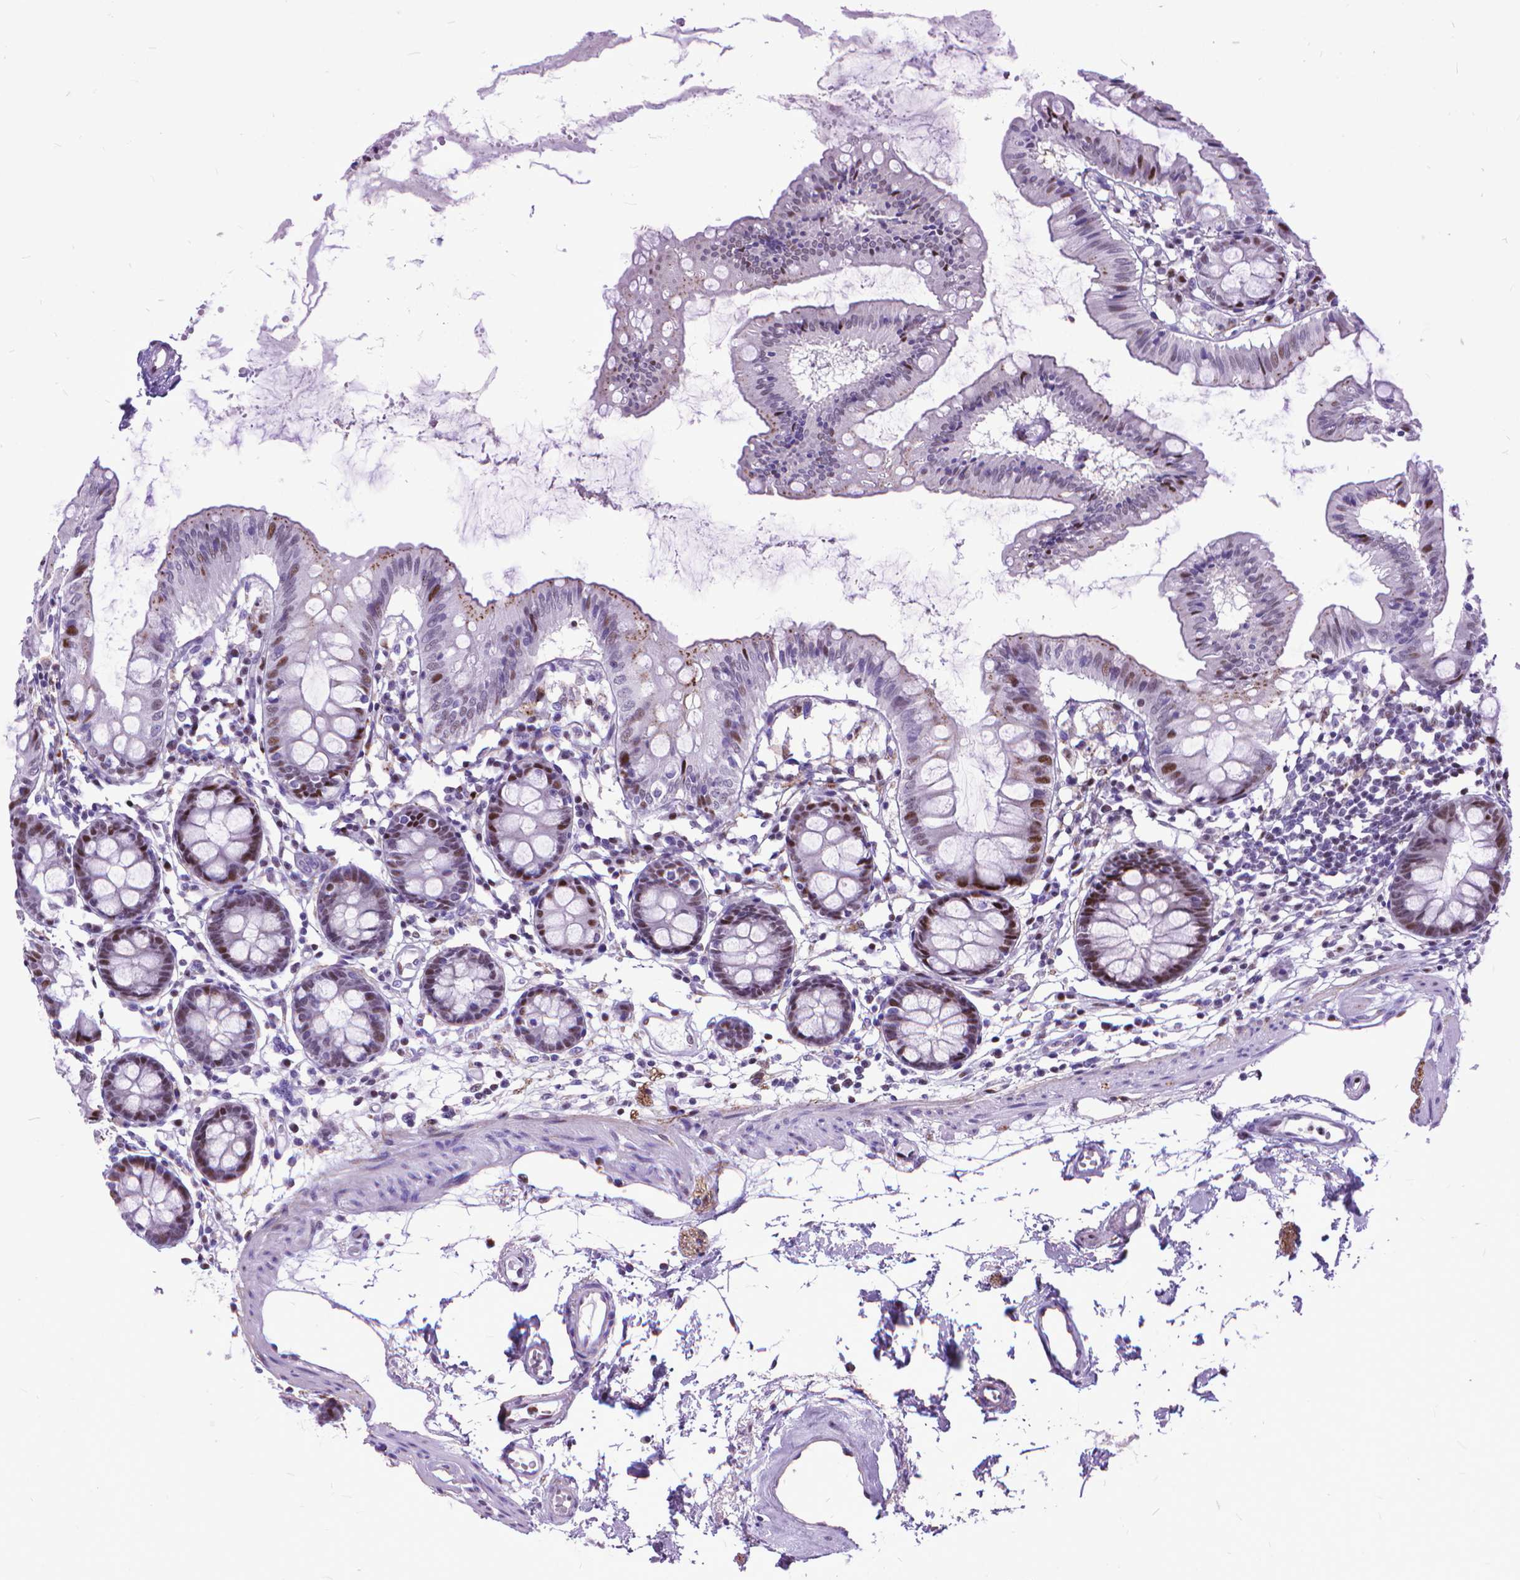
{"staining": {"intensity": "moderate", "quantity": "<25%", "location": "nuclear"}, "tissue": "colon", "cell_type": "Endothelial cells", "image_type": "normal", "snomed": [{"axis": "morphology", "description": "Normal tissue, NOS"}, {"axis": "topography", "description": "Colon"}], "caption": "Immunohistochemistry (IHC) histopathology image of normal colon stained for a protein (brown), which exhibits low levels of moderate nuclear staining in approximately <25% of endothelial cells.", "gene": "POLE4", "patient": {"sex": "female", "age": 84}}